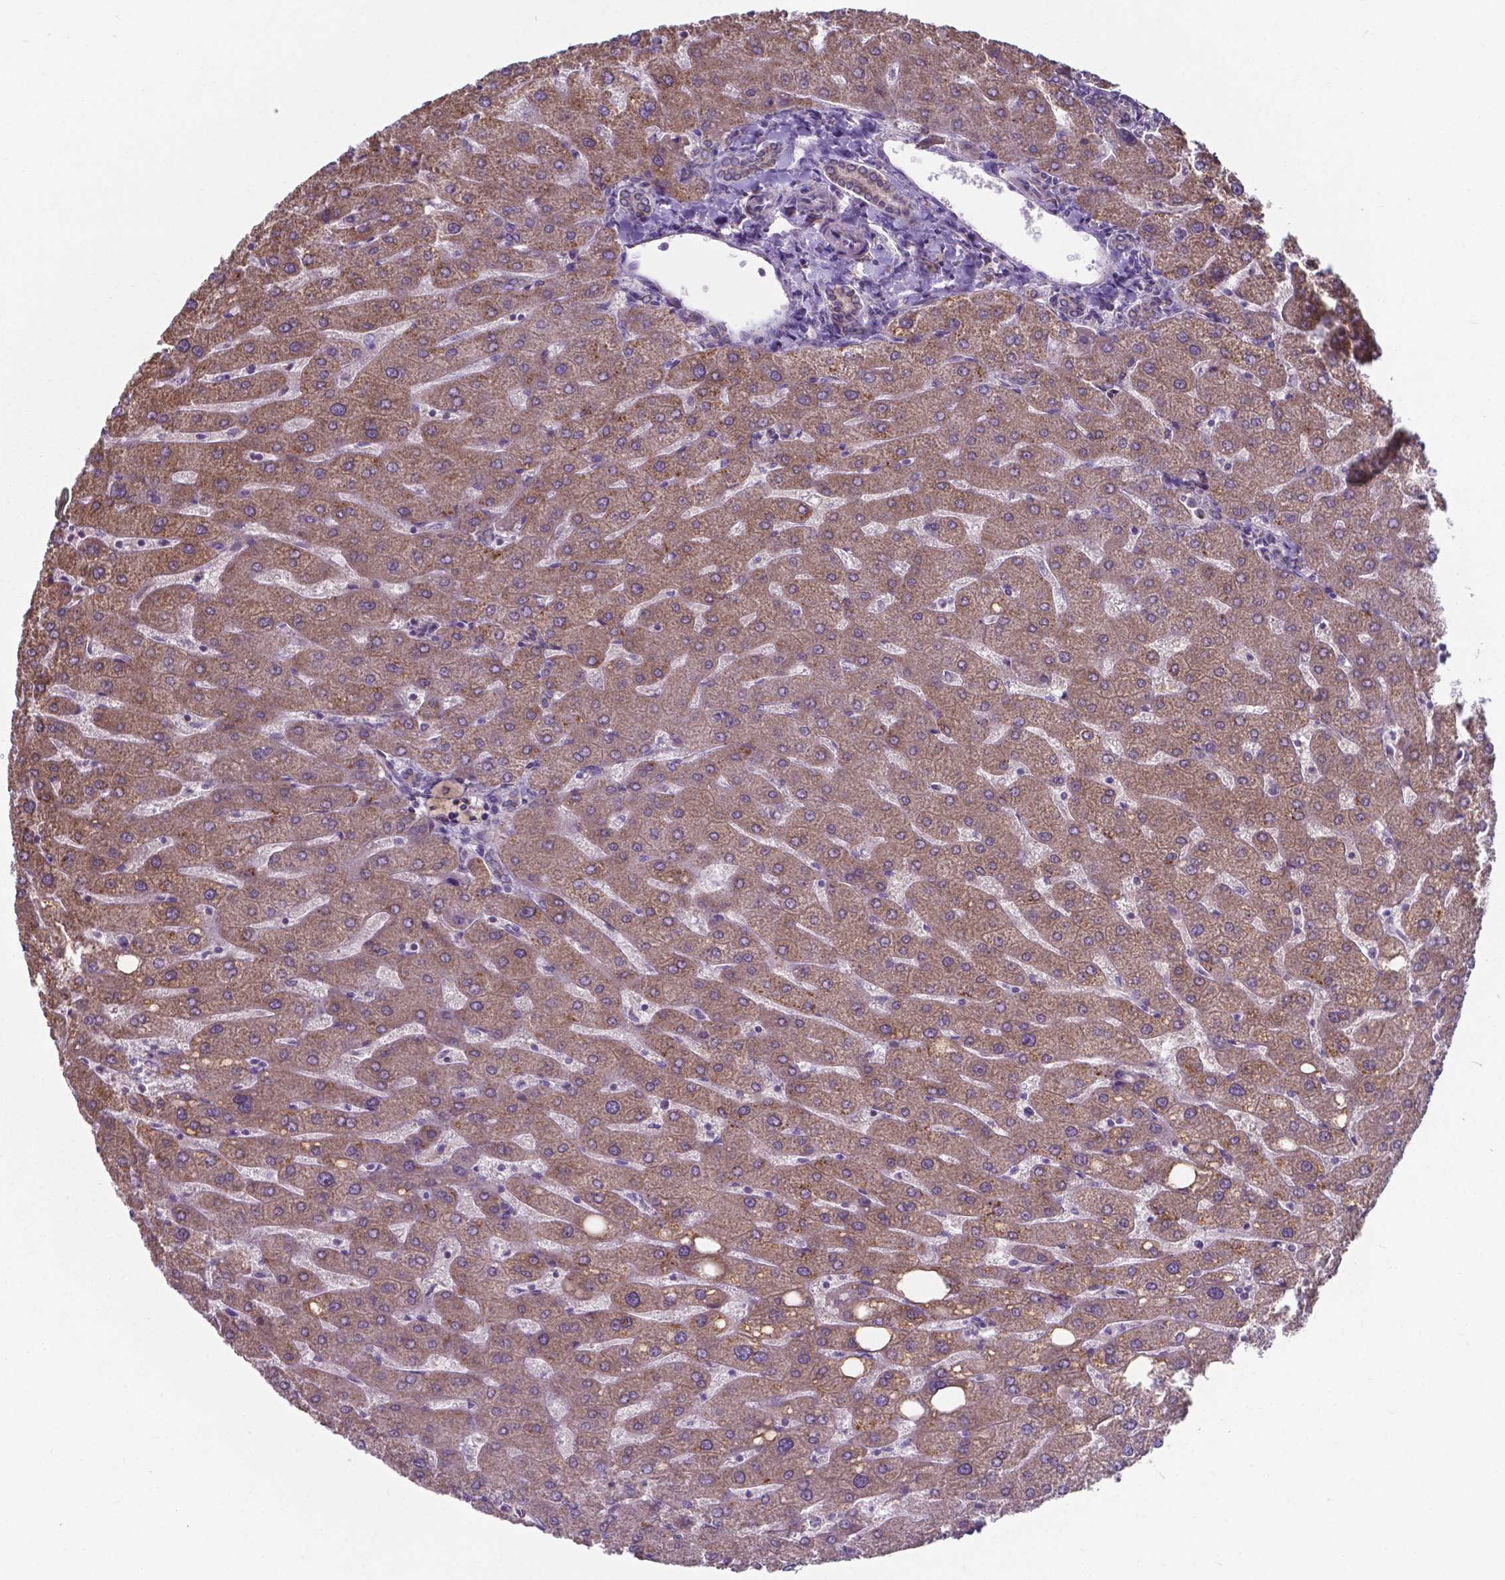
{"staining": {"intensity": "weak", "quantity": "<25%", "location": "cytoplasmic/membranous"}, "tissue": "liver", "cell_type": "Cholangiocytes", "image_type": "normal", "snomed": [{"axis": "morphology", "description": "Normal tissue, NOS"}, {"axis": "topography", "description": "Liver"}], "caption": "Protein analysis of normal liver demonstrates no significant expression in cholangiocytes. (DAB (3,3'-diaminobenzidine) immunohistochemistry (IHC) with hematoxylin counter stain).", "gene": "FAM114A1", "patient": {"sex": "male", "age": 67}}